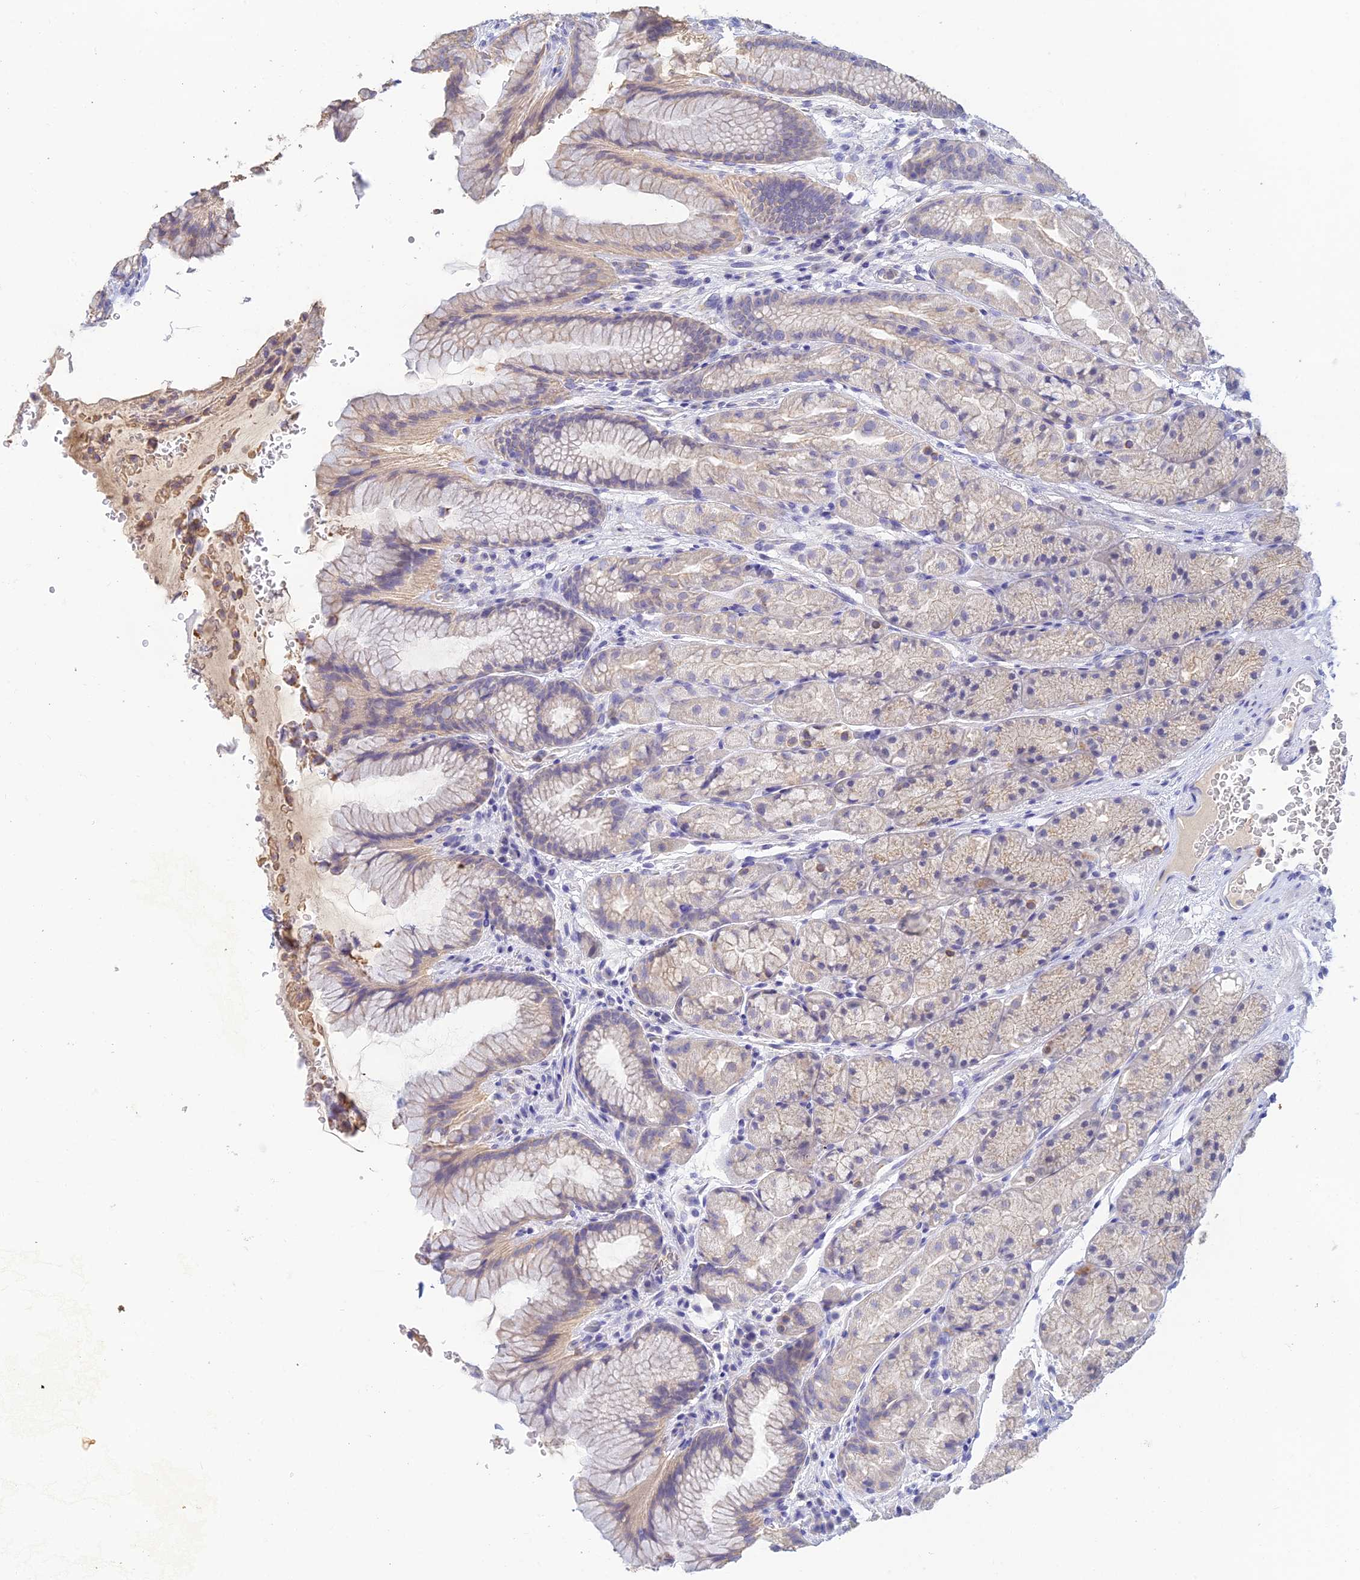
{"staining": {"intensity": "weak", "quantity": "<25%", "location": "cytoplasmic/membranous"}, "tissue": "stomach", "cell_type": "Glandular cells", "image_type": "normal", "snomed": [{"axis": "morphology", "description": "Normal tissue, NOS"}, {"axis": "topography", "description": "Stomach"}], "caption": "Immunohistochemistry of normal human stomach shows no expression in glandular cells. (DAB (3,3'-diaminobenzidine) immunohistochemistry, high magnification).", "gene": "INTS13", "patient": {"sex": "male", "age": 63}}